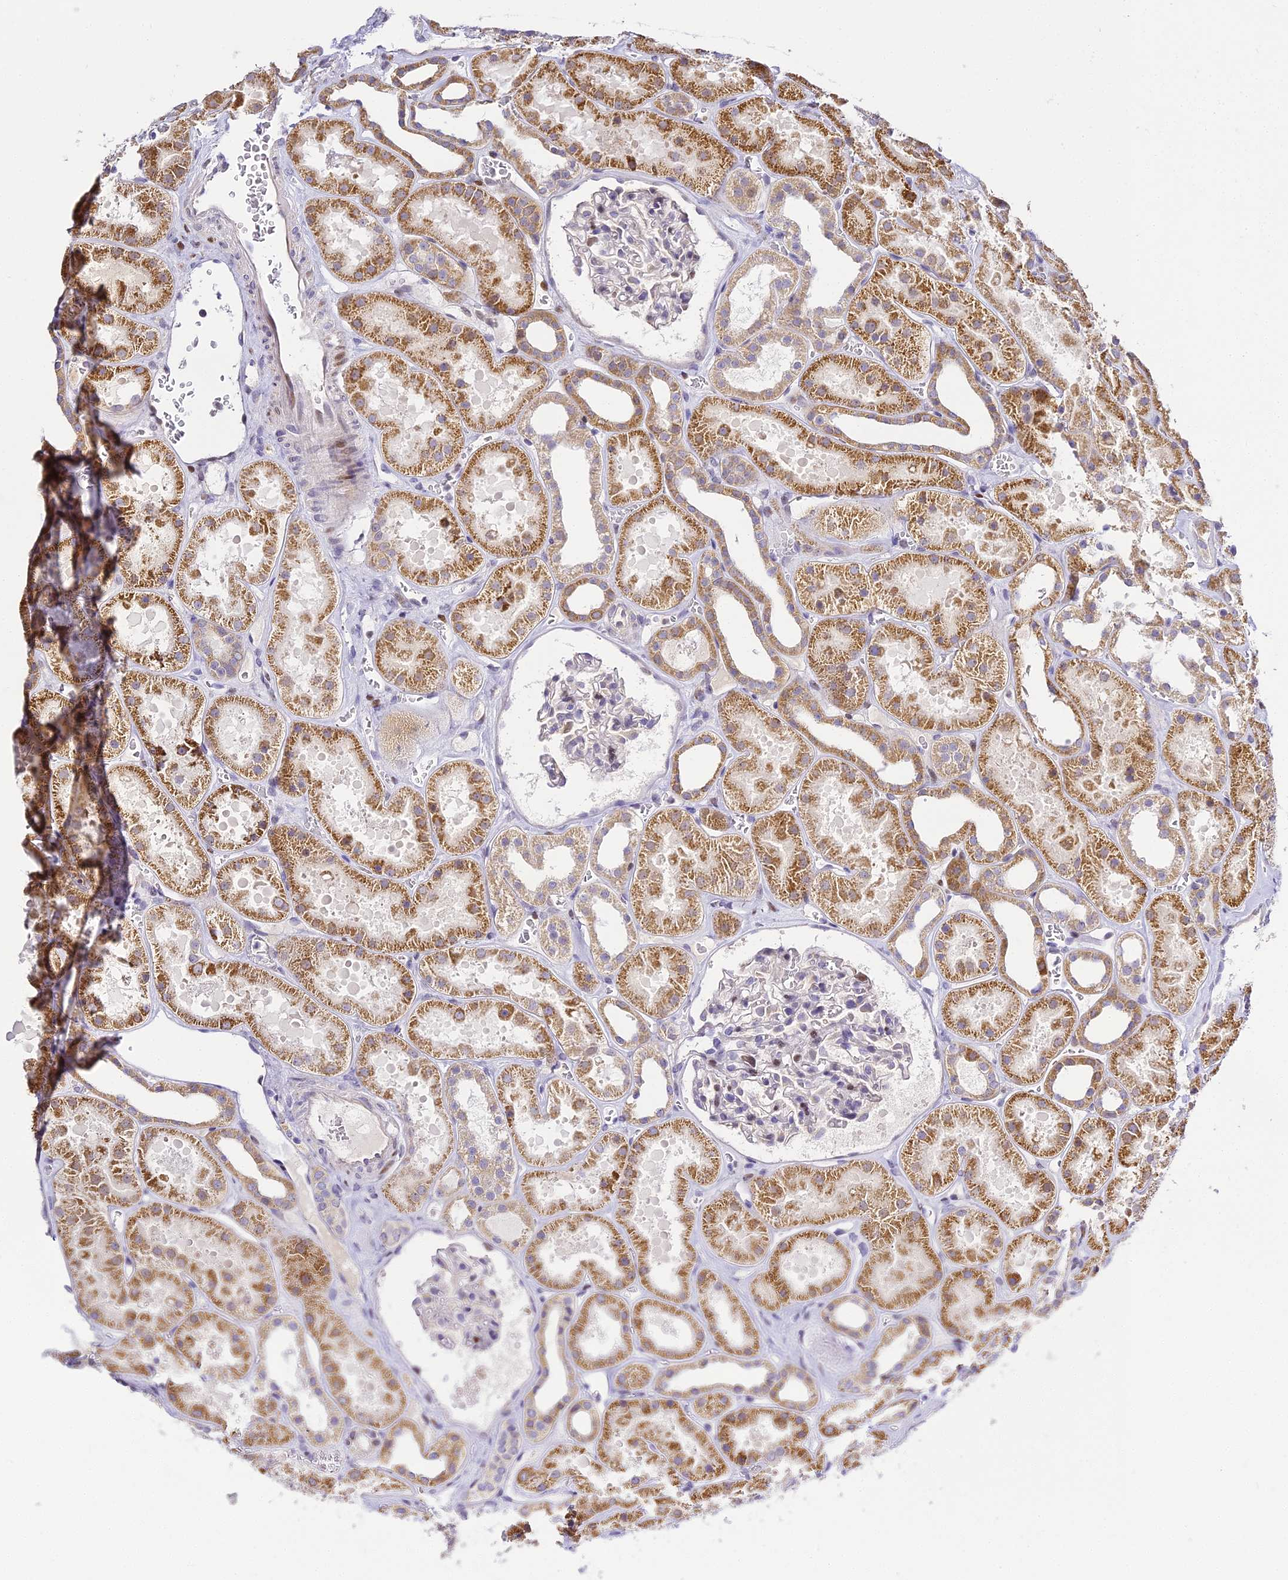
{"staining": {"intensity": "moderate", "quantity": "<25%", "location": "nuclear"}, "tissue": "kidney", "cell_type": "Cells in glomeruli", "image_type": "normal", "snomed": [{"axis": "morphology", "description": "Normal tissue, NOS"}, {"axis": "topography", "description": "Kidney"}], "caption": "Immunohistochemistry (IHC) (DAB (3,3'-diaminobenzidine)) staining of normal human kidney exhibits moderate nuclear protein staining in approximately <25% of cells in glomeruli. Ihc stains the protein in brown and the nuclei are stained blue.", "gene": "SERP1", "patient": {"sex": "female", "age": 41}}